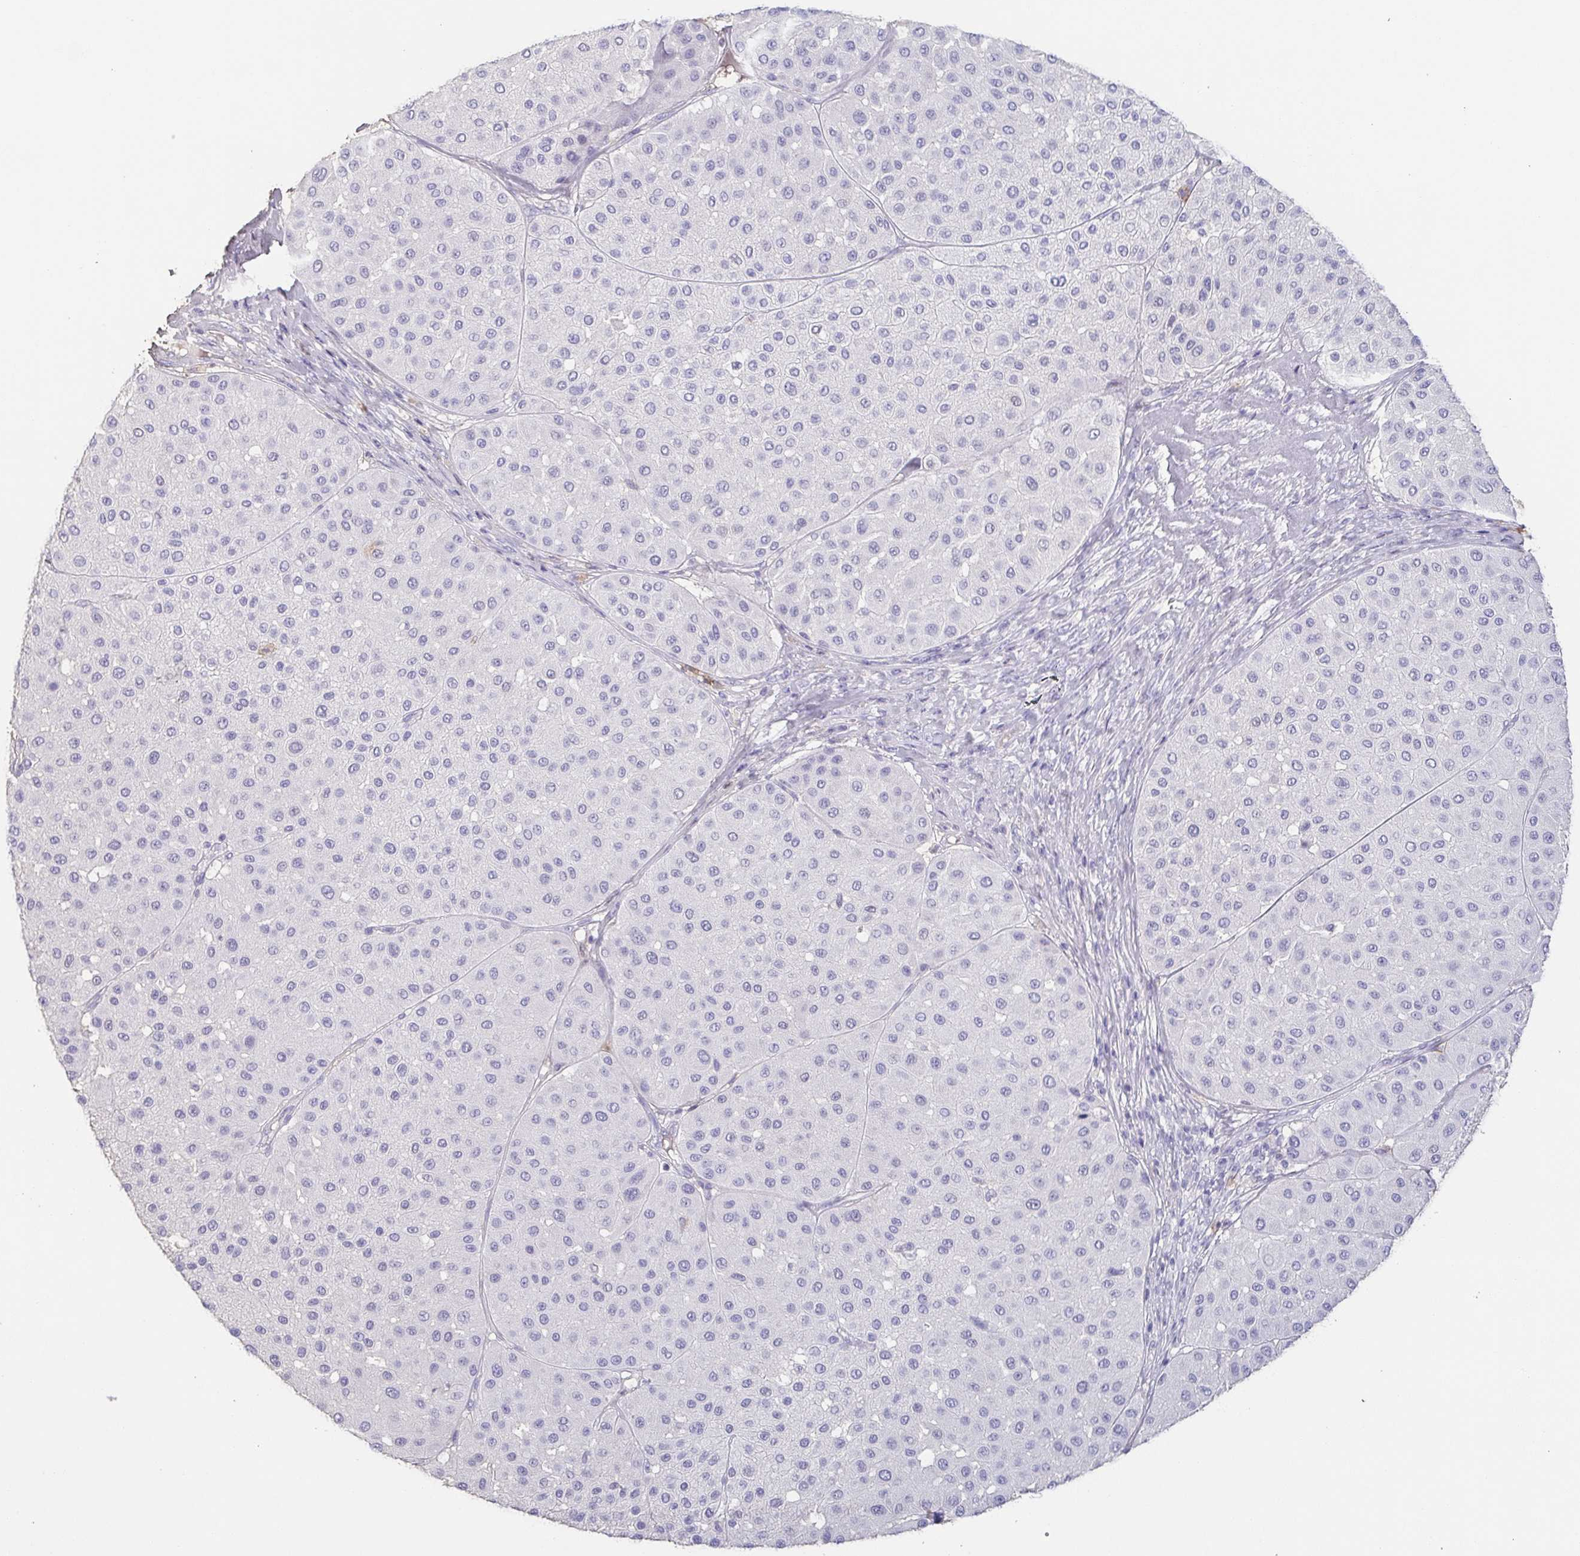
{"staining": {"intensity": "negative", "quantity": "none", "location": "none"}, "tissue": "melanoma", "cell_type": "Tumor cells", "image_type": "cancer", "snomed": [{"axis": "morphology", "description": "Malignant melanoma, Metastatic site"}, {"axis": "topography", "description": "Smooth muscle"}], "caption": "An IHC micrograph of melanoma is shown. There is no staining in tumor cells of melanoma.", "gene": "BPIFA2", "patient": {"sex": "male", "age": 41}}